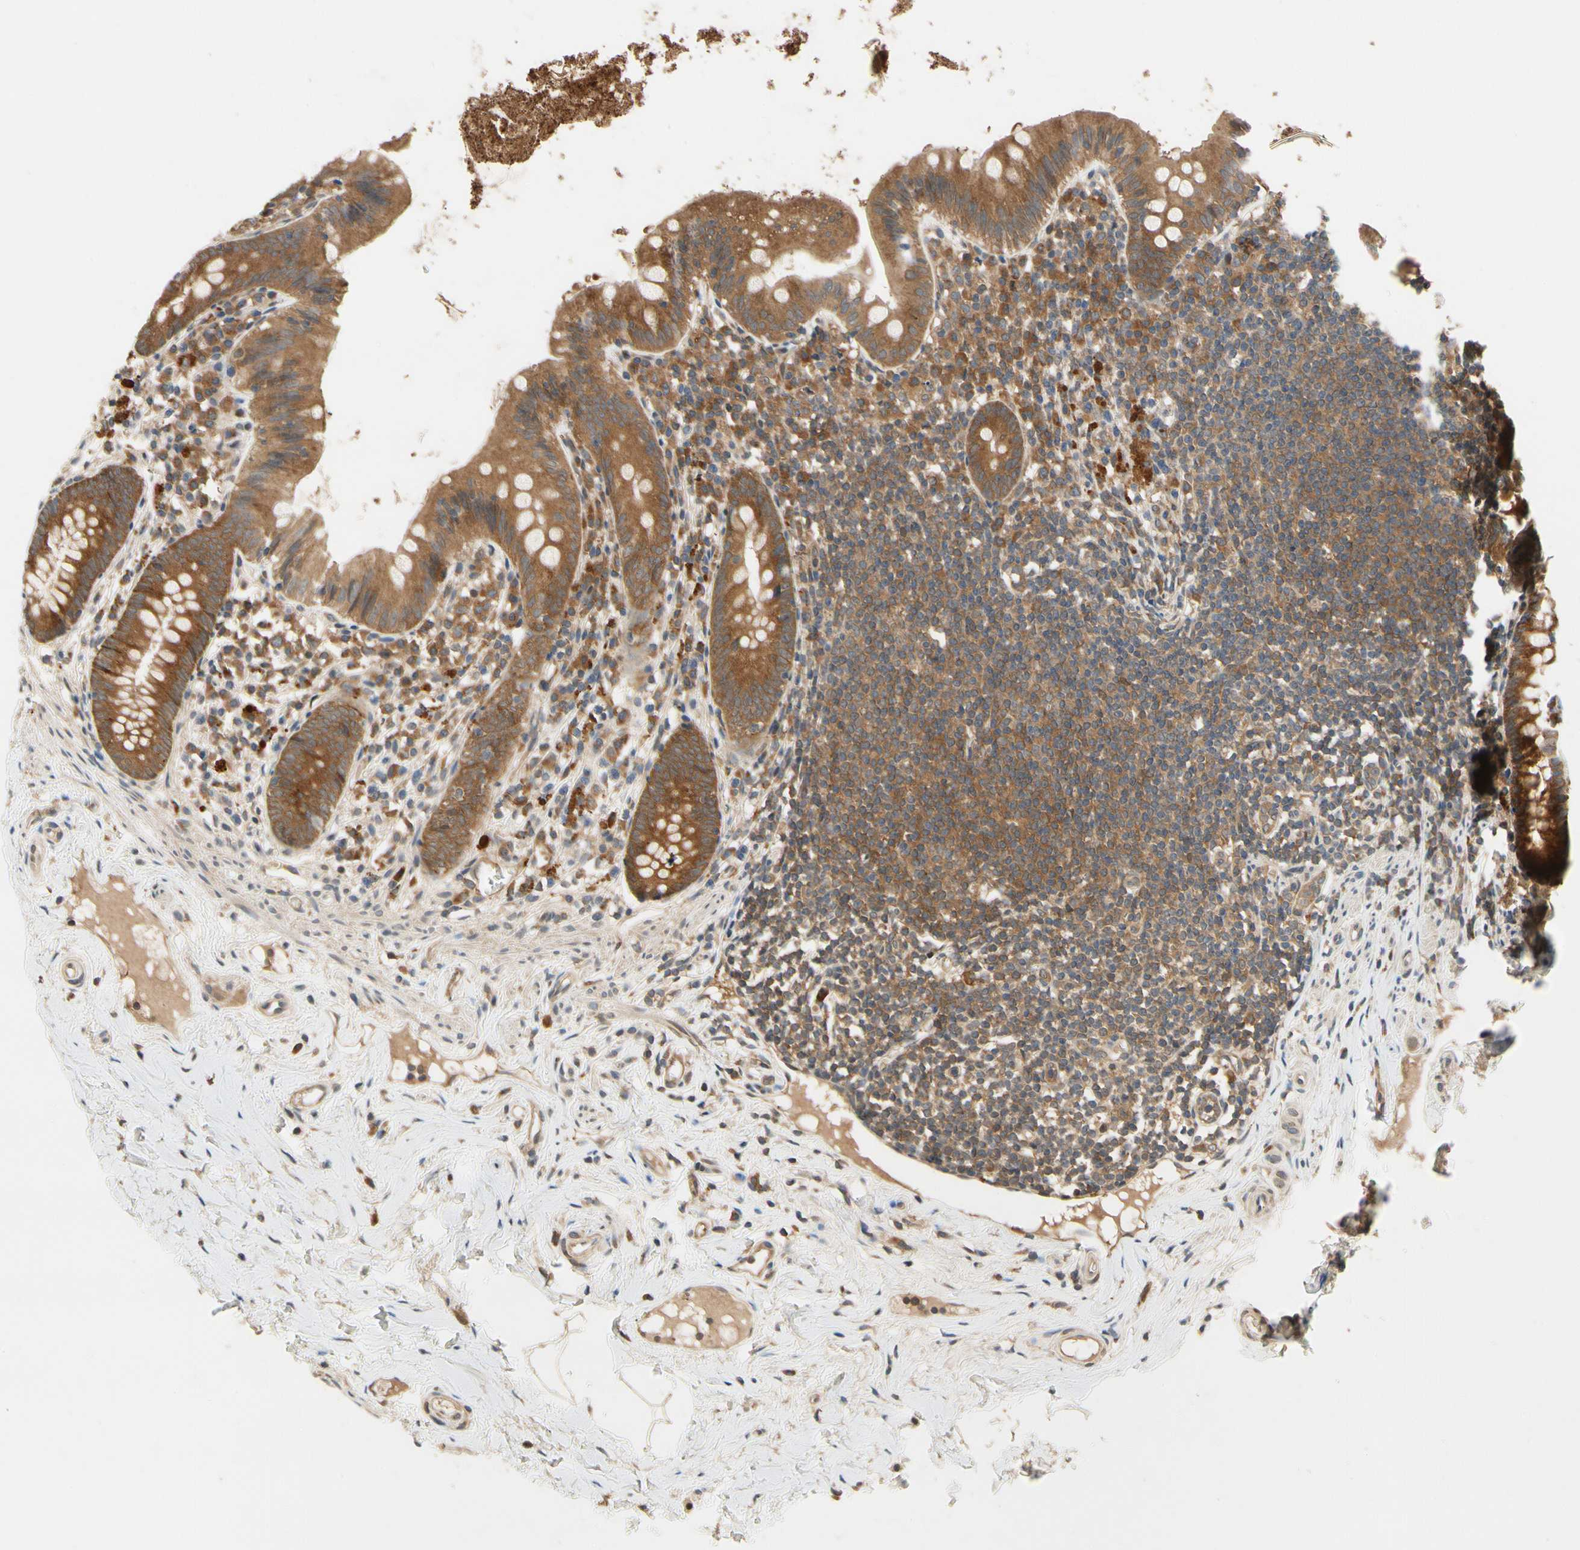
{"staining": {"intensity": "strong", "quantity": ">75%", "location": "cytoplasmic/membranous"}, "tissue": "appendix", "cell_type": "Glandular cells", "image_type": "normal", "snomed": [{"axis": "morphology", "description": "Normal tissue, NOS"}, {"axis": "topography", "description": "Appendix"}], "caption": "A high amount of strong cytoplasmic/membranous positivity is identified in about >75% of glandular cells in normal appendix.", "gene": "TDRP", "patient": {"sex": "male", "age": 52}}